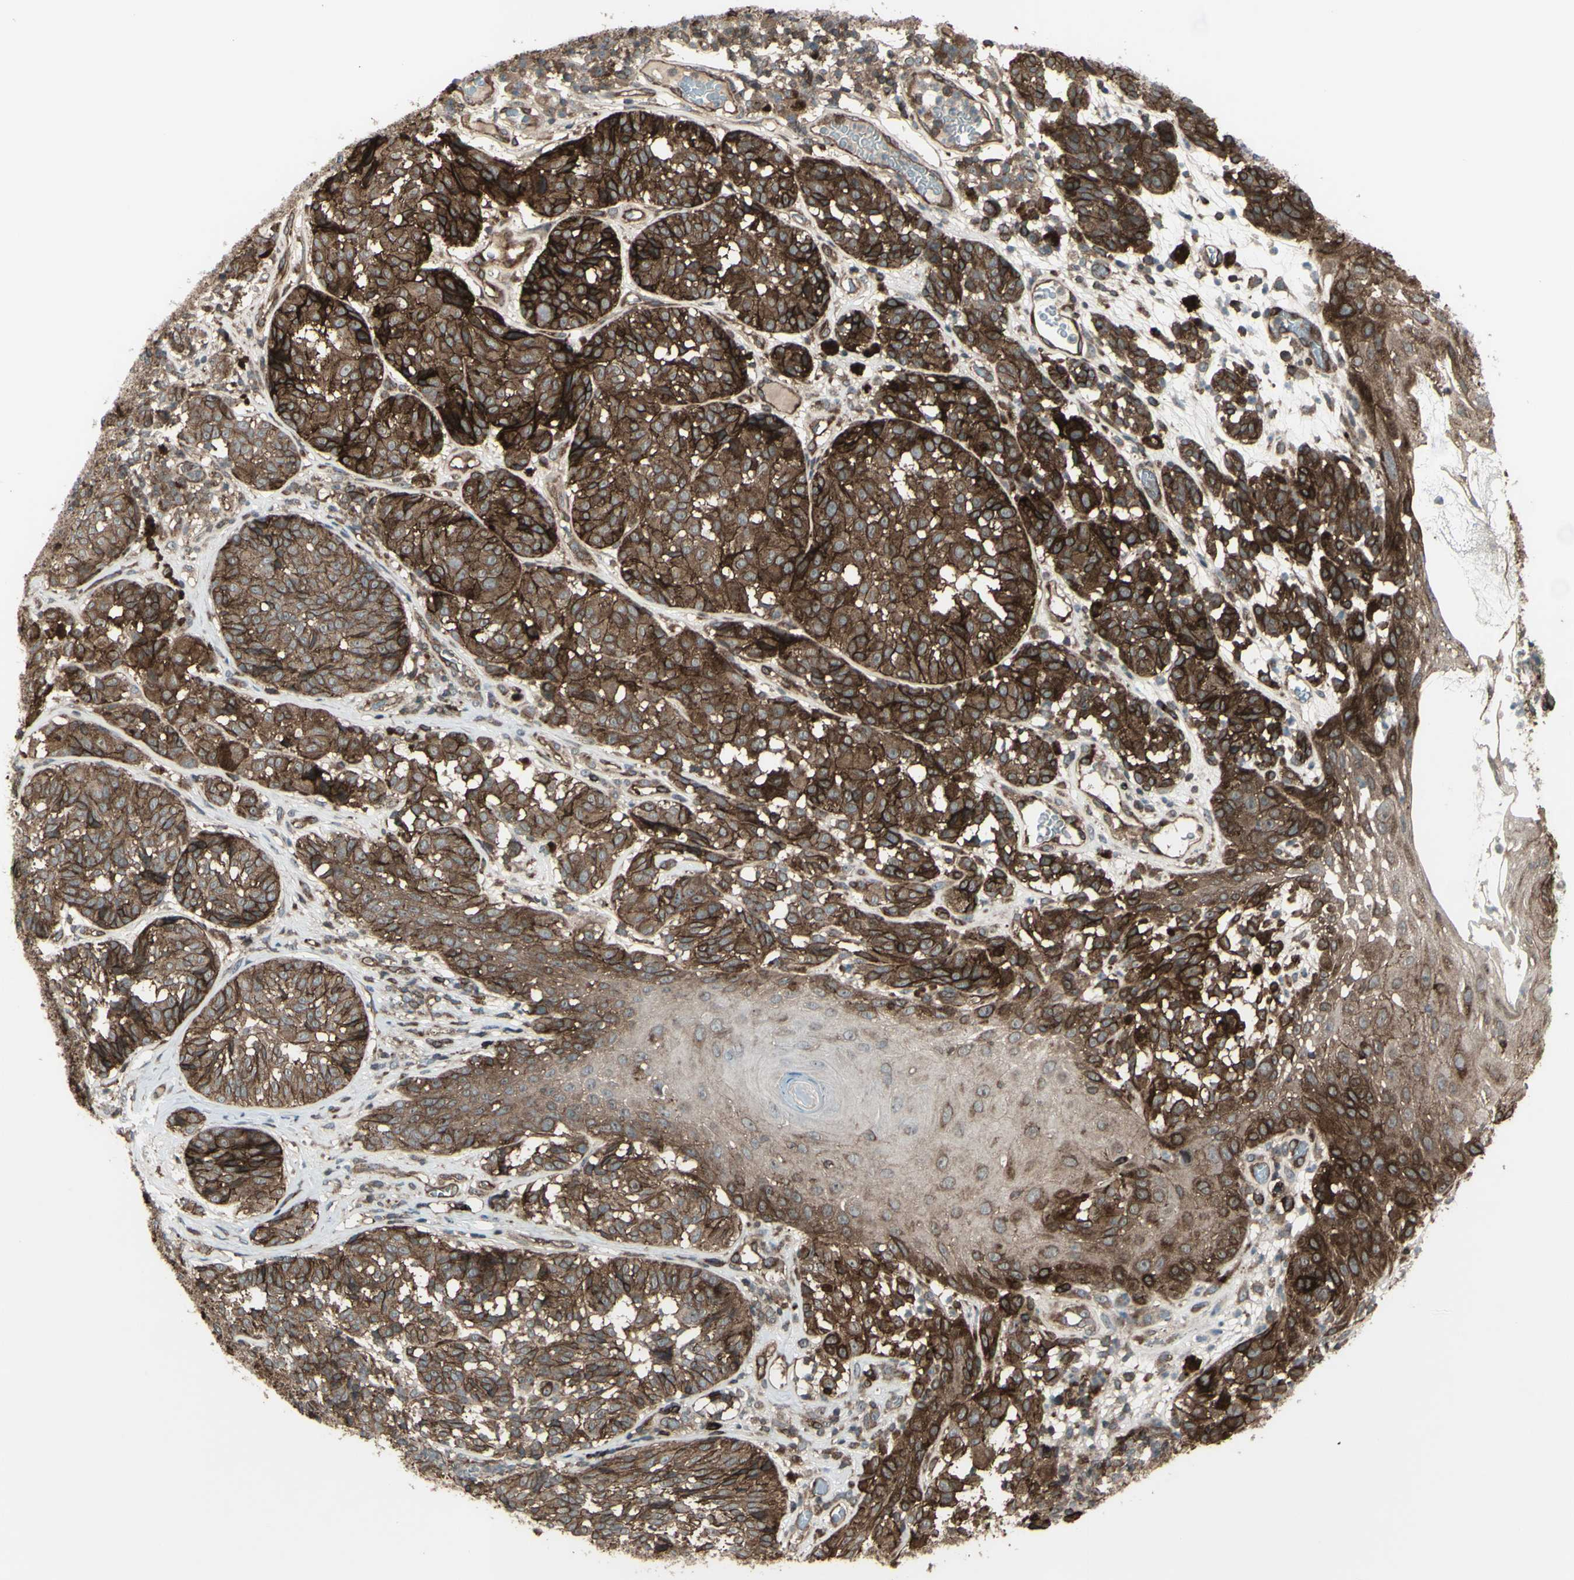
{"staining": {"intensity": "strong", "quantity": ">75%", "location": "cytoplasmic/membranous"}, "tissue": "melanoma", "cell_type": "Tumor cells", "image_type": "cancer", "snomed": [{"axis": "morphology", "description": "Malignant melanoma, NOS"}, {"axis": "topography", "description": "Skin"}], "caption": "Immunohistochemistry (IHC) micrograph of malignant melanoma stained for a protein (brown), which displays high levels of strong cytoplasmic/membranous staining in approximately >75% of tumor cells.", "gene": "FXYD5", "patient": {"sex": "female", "age": 46}}